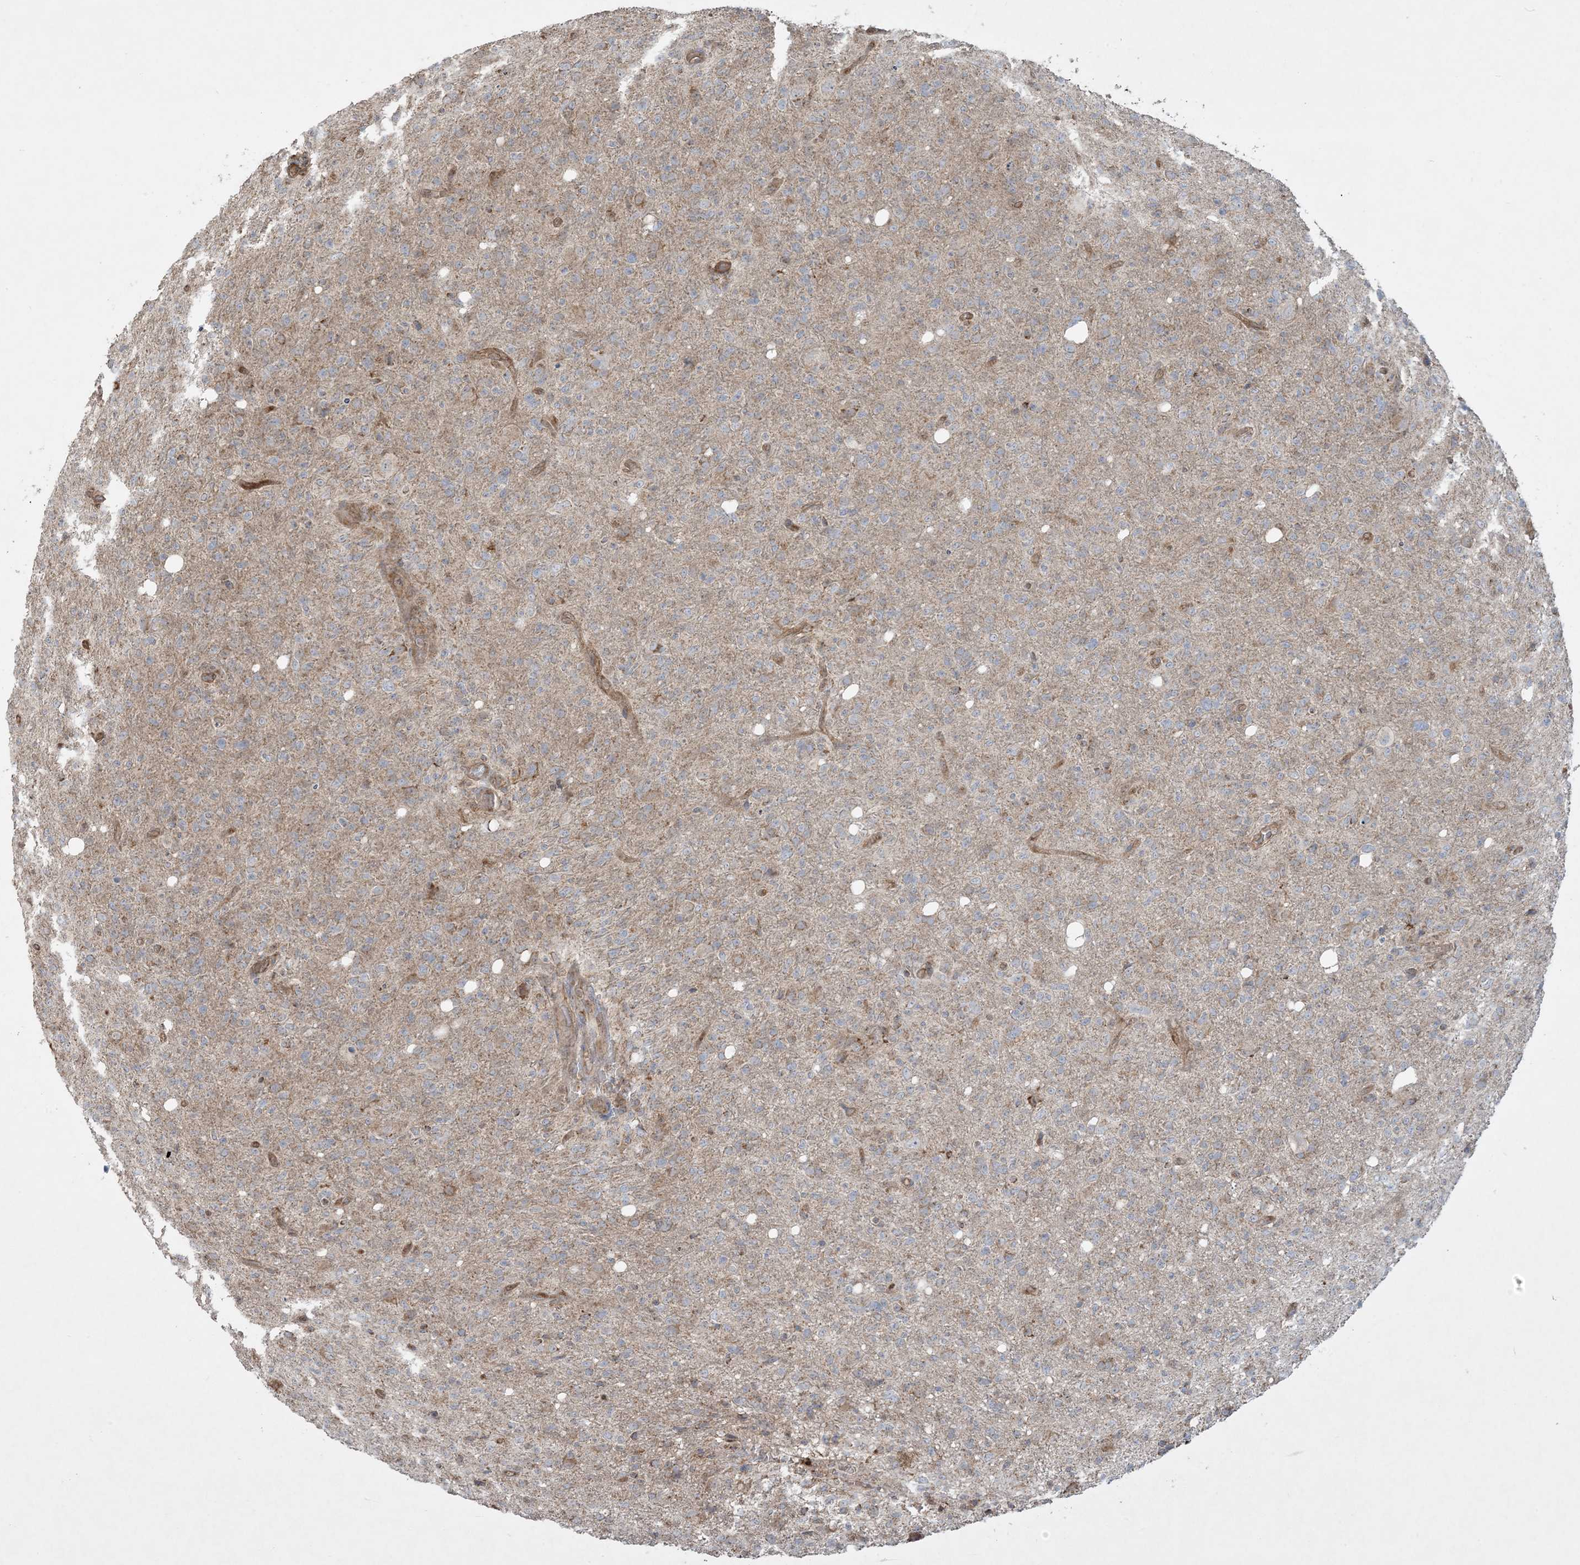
{"staining": {"intensity": "weak", "quantity": ">75%", "location": "cytoplasmic/membranous"}, "tissue": "glioma", "cell_type": "Tumor cells", "image_type": "cancer", "snomed": [{"axis": "morphology", "description": "Glioma, malignant, High grade"}, {"axis": "topography", "description": "Brain"}], "caption": "Immunohistochemistry of malignant high-grade glioma demonstrates low levels of weak cytoplasmic/membranous expression in approximately >75% of tumor cells.", "gene": "PPM1F", "patient": {"sex": "female", "age": 57}}